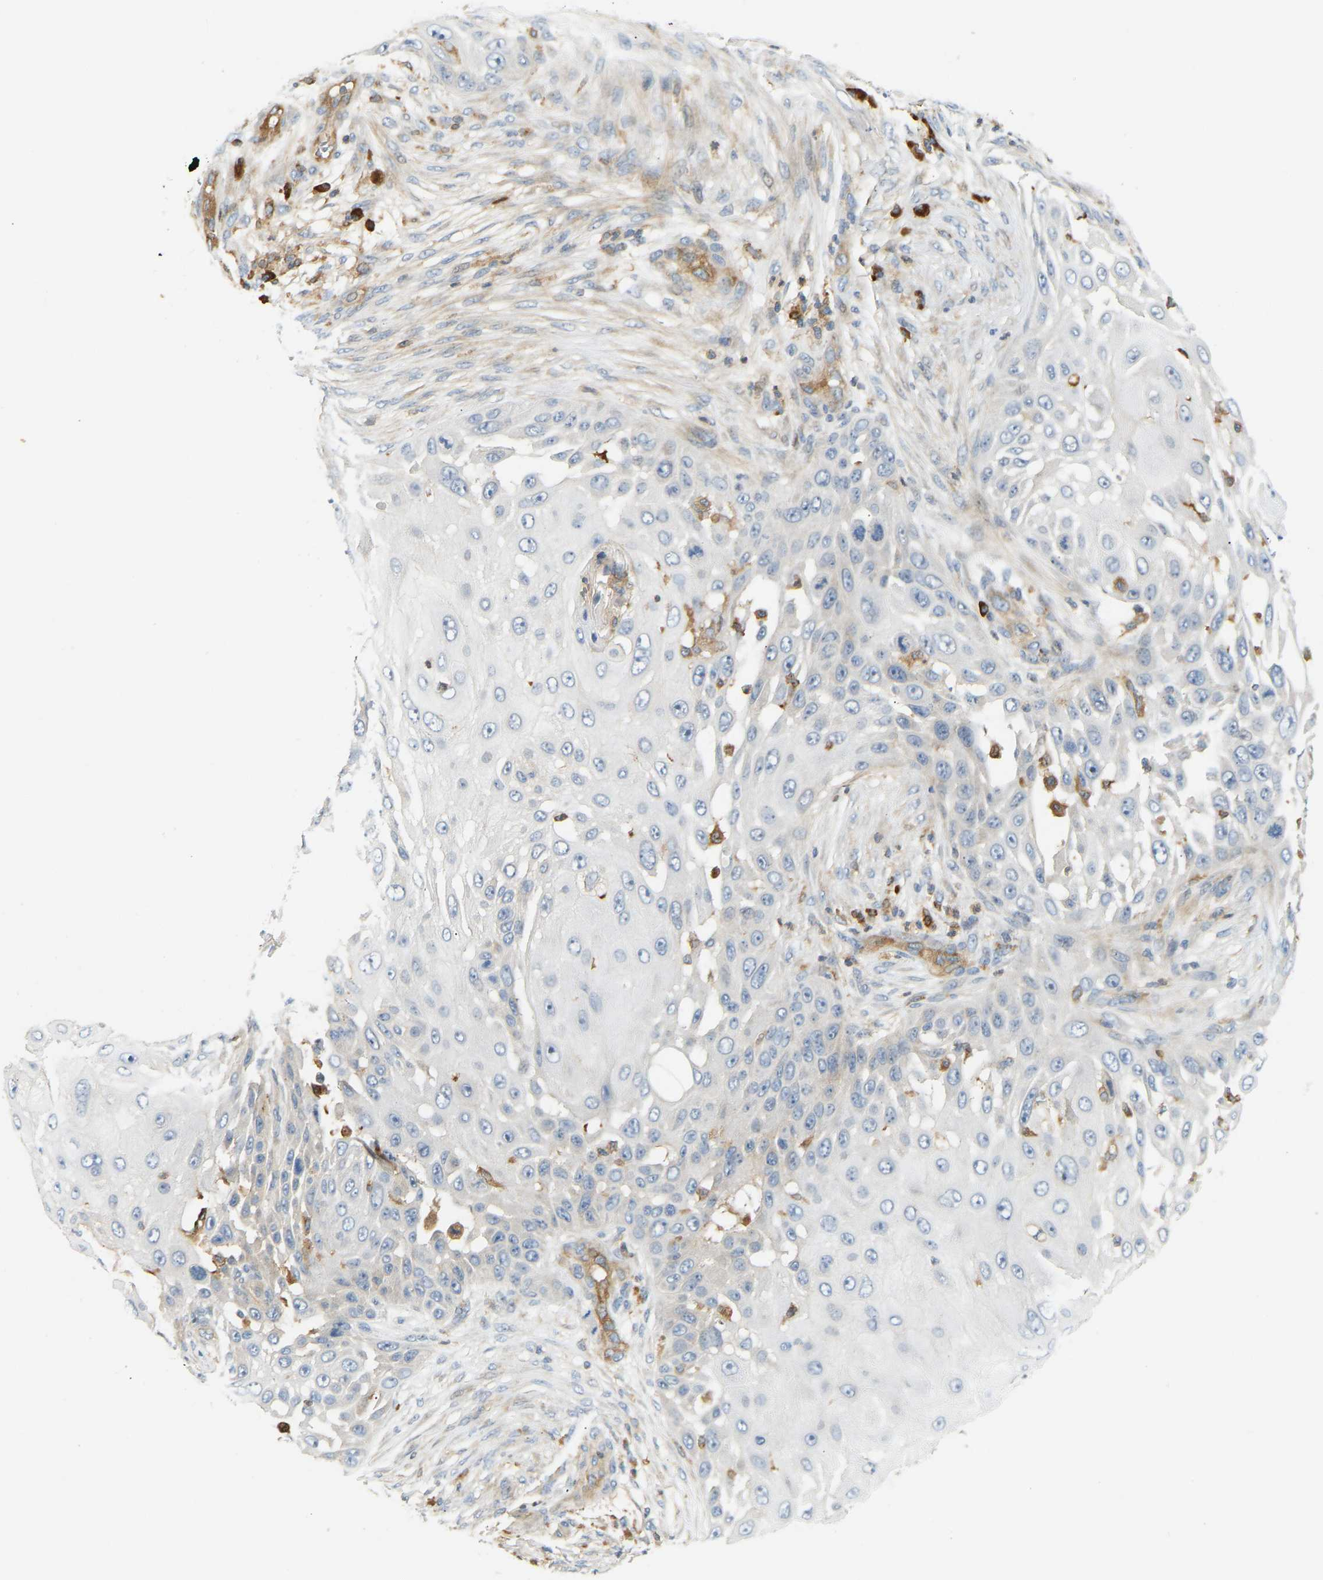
{"staining": {"intensity": "negative", "quantity": "none", "location": "none"}, "tissue": "skin cancer", "cell_type": "Tumor cells", "image_type": "cancer", "snomed": [{"axis": "morphology", "description": "Squamous cell carcinoma, NOS"}, {"axis": "topography", "description": "Skin"}], "caption": "High magnification brightfield microscopy of squamous cell carcinoma (skin) stained with DAB (brown) and counterstained with hematoxylin (blue): tumor cells show no significant expression.", "gene": "PLCG2", "patient": {"sex": "female", "age": 44}}